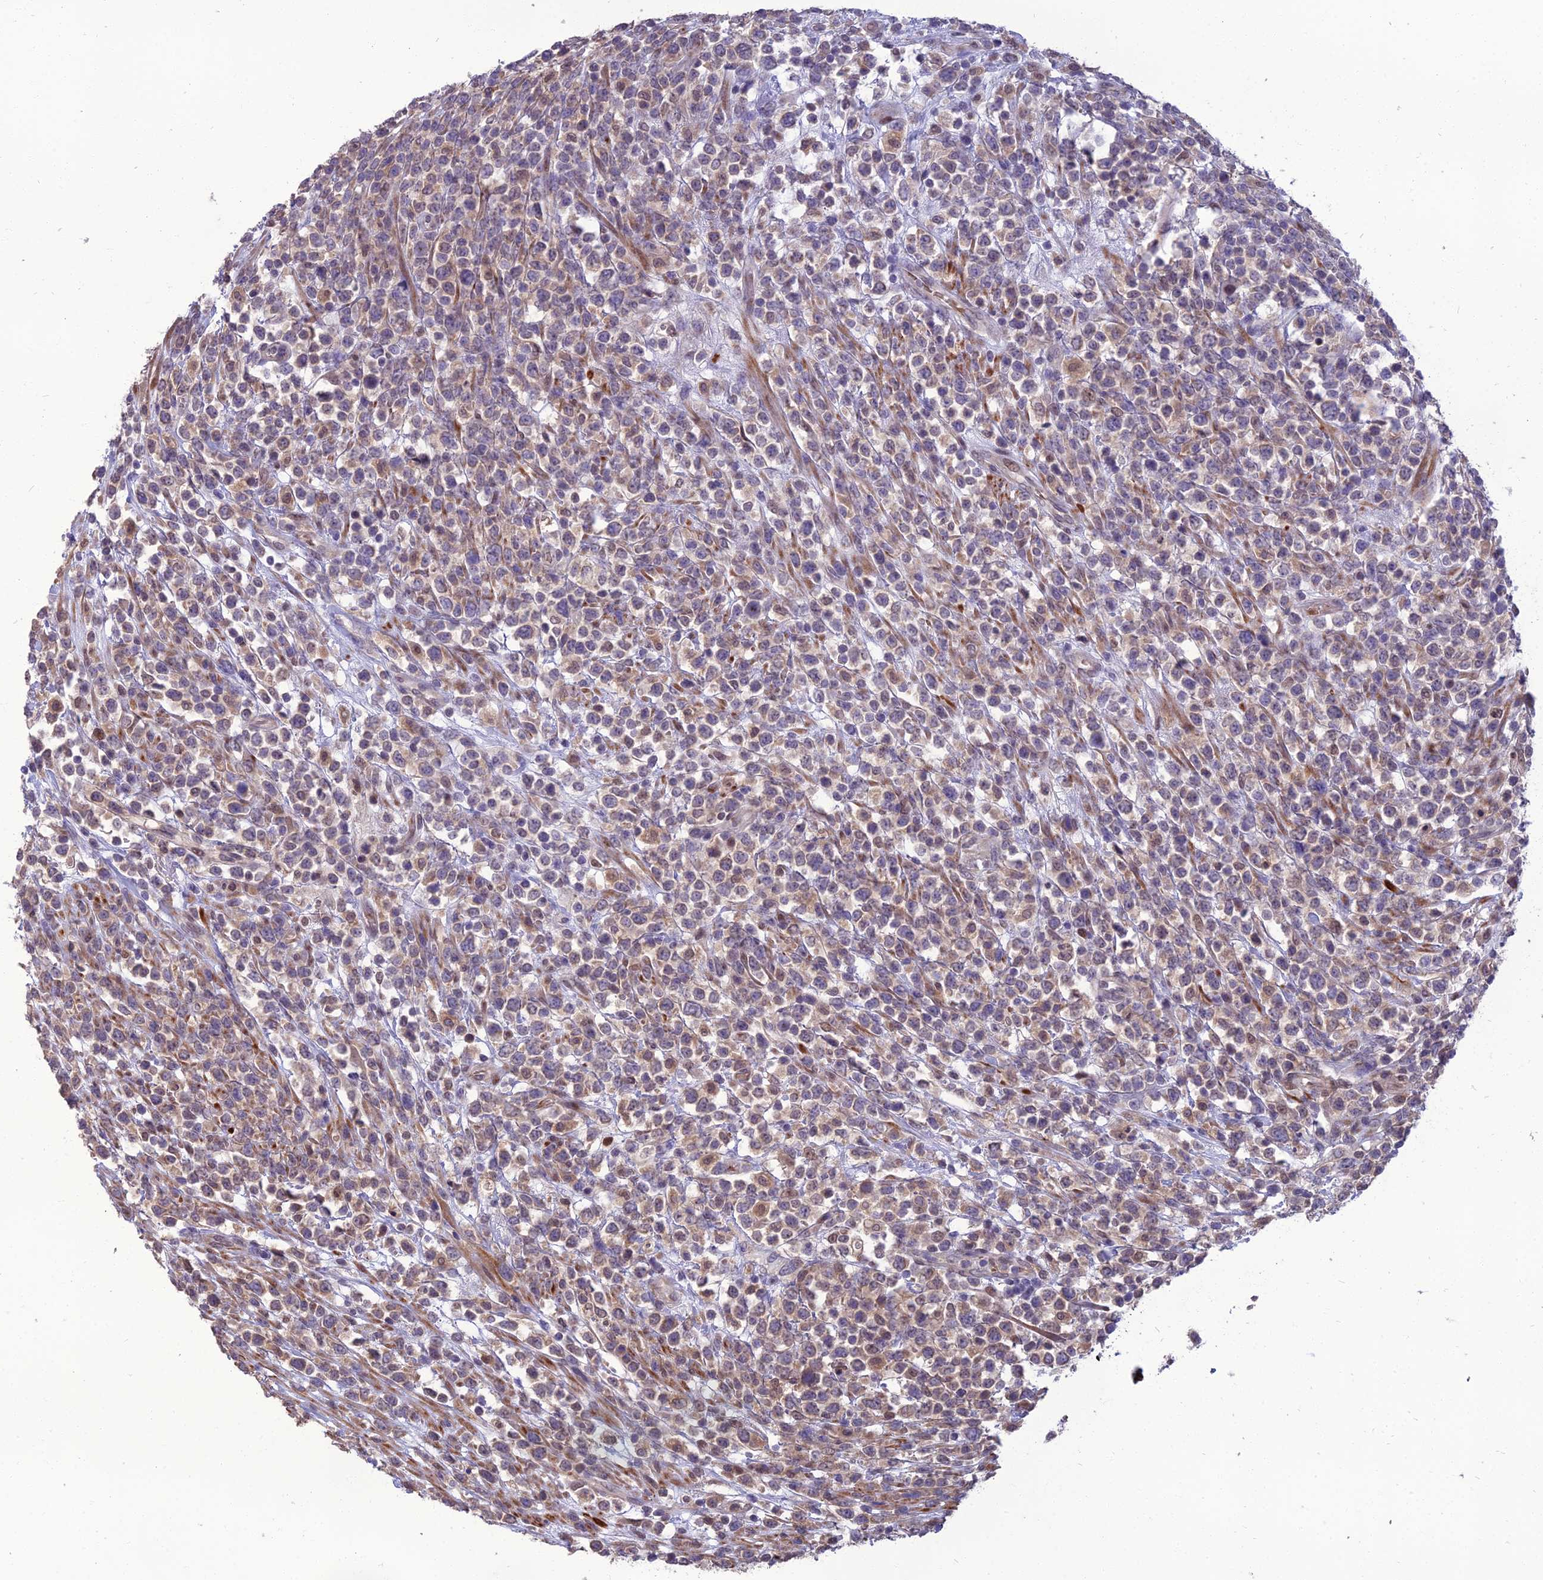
{"staining": {"intensity": "weak", "quantity": "<25%", "location": "nuclear"}, "tissue": "lymphoma", "cell_type": "Tumor cells", "image_type": "cancer", "snomed": [{"axis": "morphology", "description": "Malignant lymphoma, non-Hodgkin's type, High grade"}, {"axis": "topography", "description": "Colon"}], "caption": "Immunohistochemical staining of lymphoma shows no significant staining in tumor cells.", "gene": "NR4A3", "patient": {"sex": "female", "age": 53}}